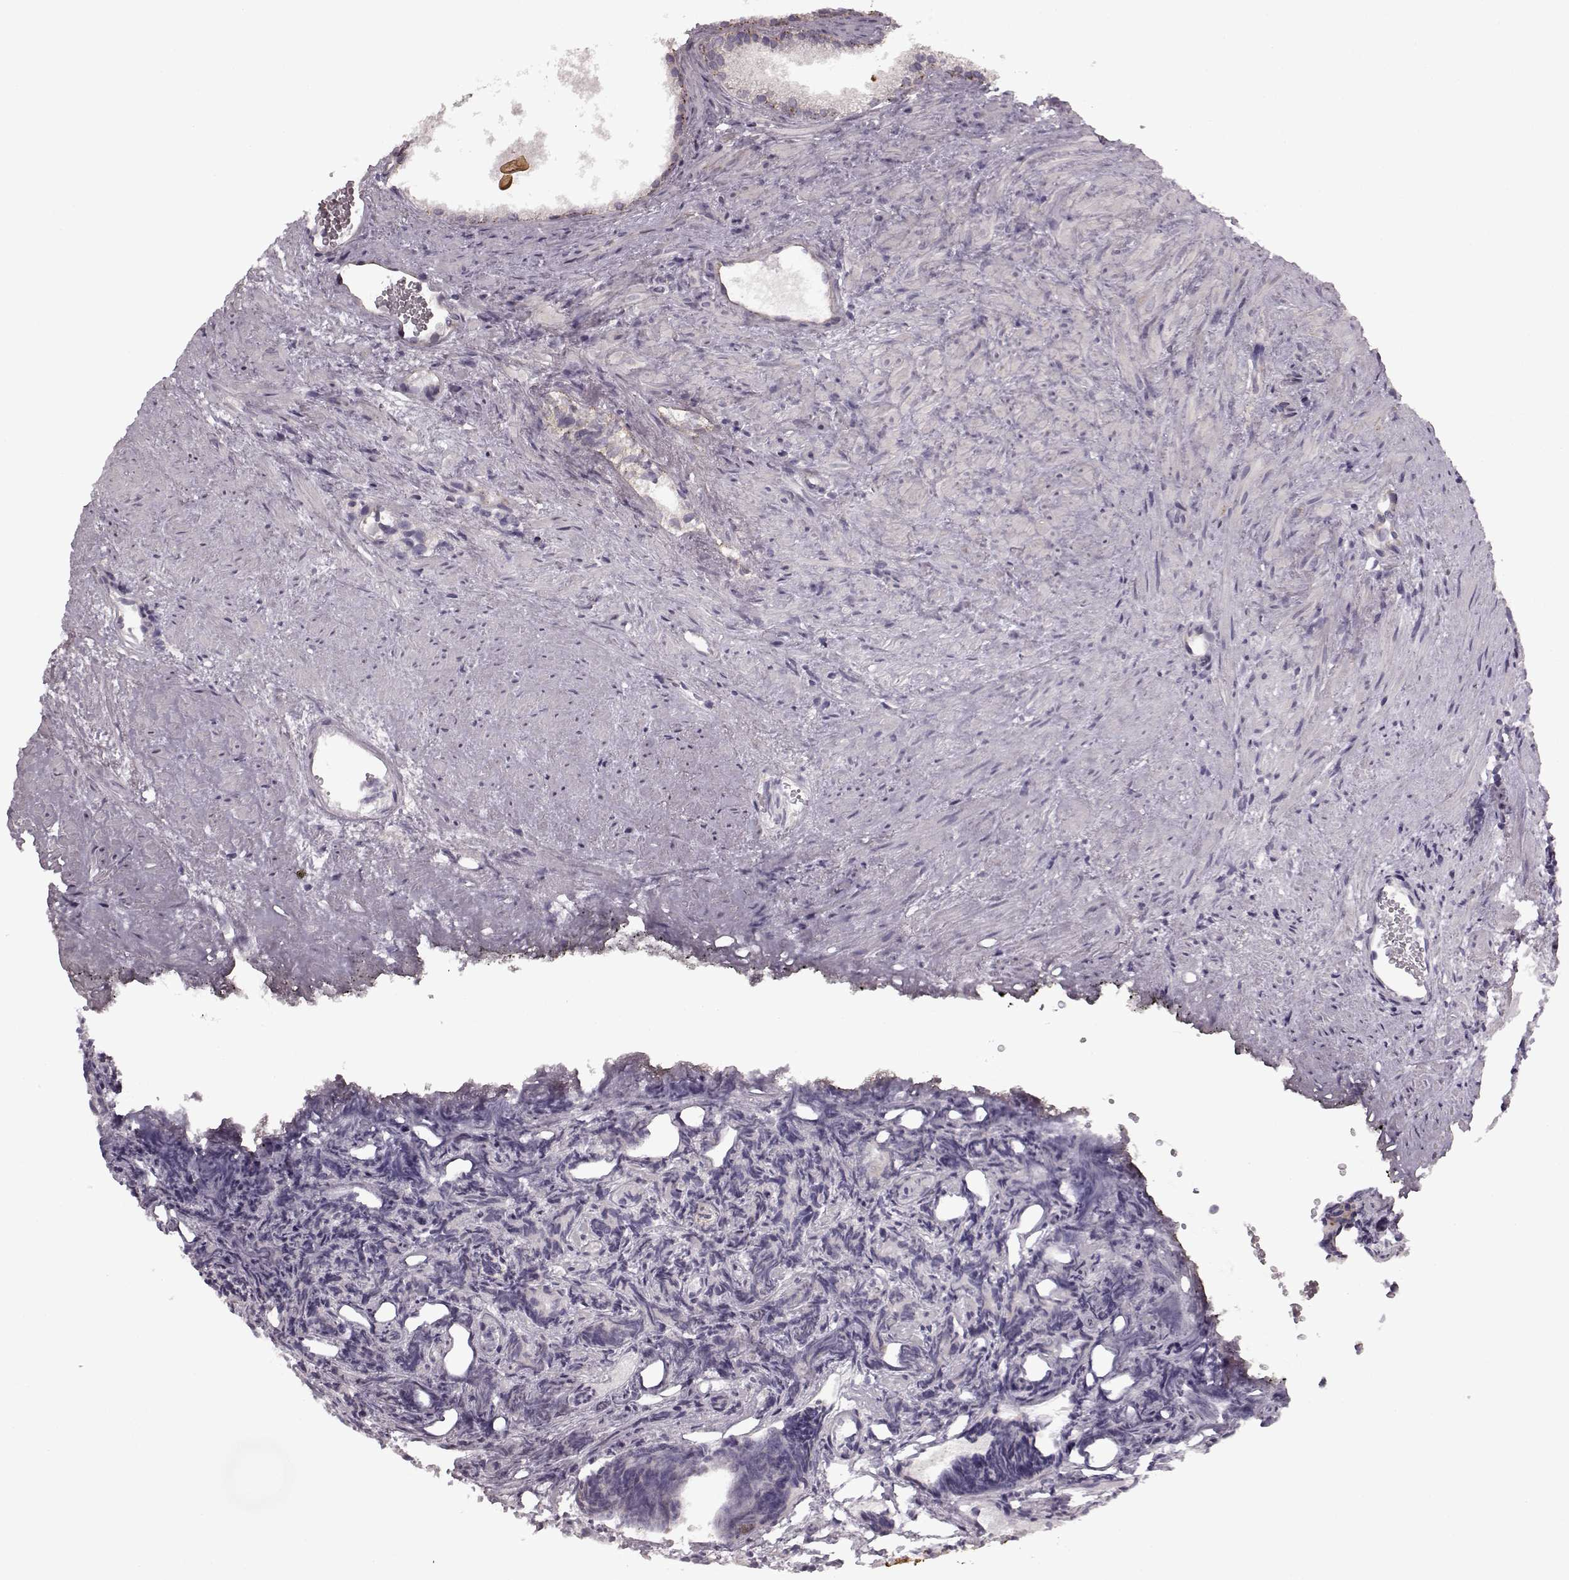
{"staining": {"intensity": "negative", "quantity": "none", "location": "none"}, "tissue": "prostate cancer", "cell_type": "Tumor cells", "image_type": "cancer", "snomed": [{"axis": "morphology", "description": "Adenocarcinoma, High grade"}, {"axis": "topography", "description": "Prostate"}], "caption": "Prostate cancer (adenocarcinoma (high-grade)) was stained to show a protein in brown. There is no significant staining in tumor cells.", "gene": "HMMR", "patient": {"sex": "male", "age": 84}}